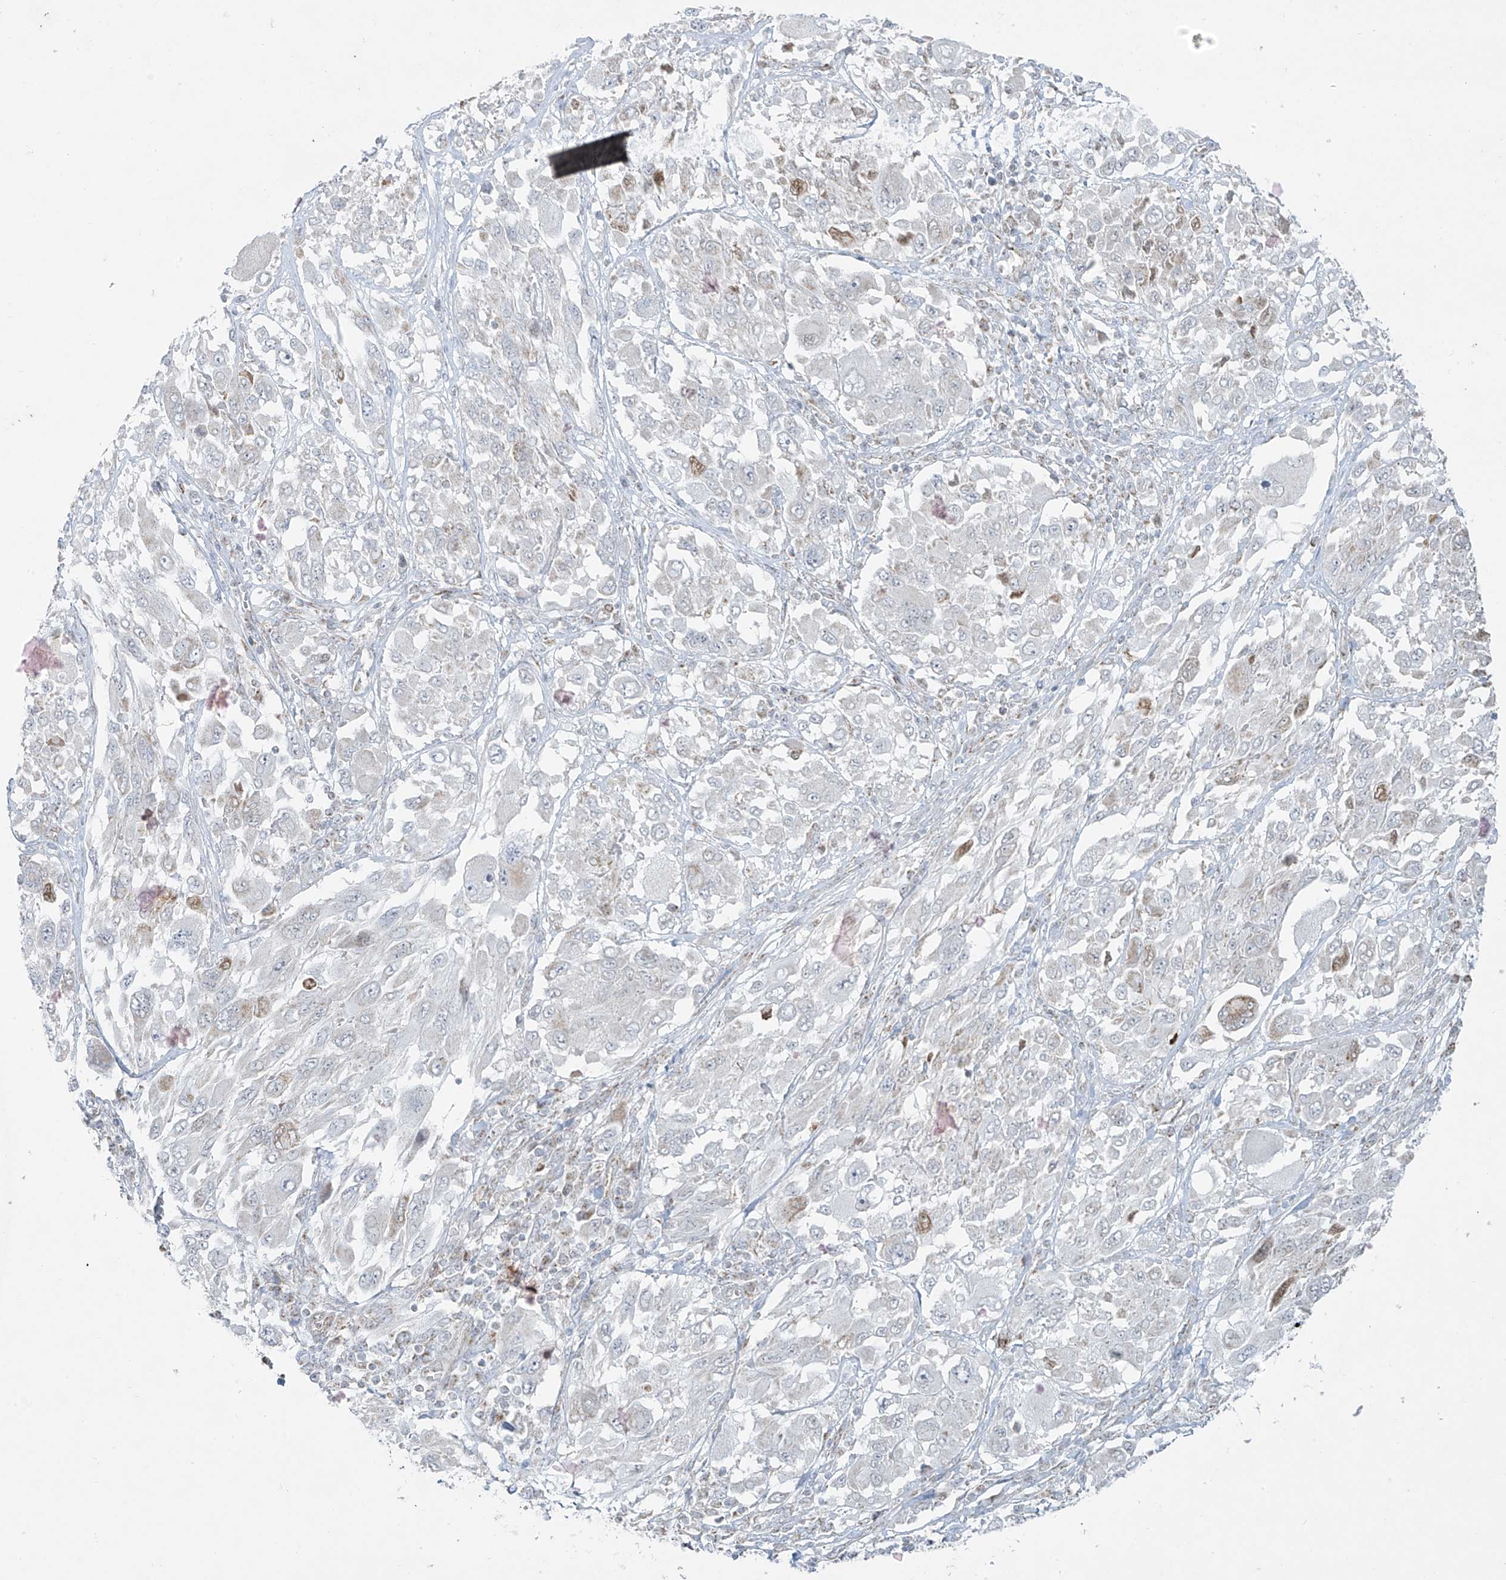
{"staining": {"intensity": "negative", "quantity": "none", "location": "none"}, "tissue": "melanoma", "cell_type": "Tumor cells", "image_type": "cancer", "snomed": [{"axis": "morphology", "description": "Malignant melanoma, NOS"}, {"axis": "topography", "description": "Skin"}], "caption": "Immunohistochemical staining of malignant melanoma demonstrates no significant expression in tumor cells. (Immunohistochemistry (ihc), brightfield microscopy, high magnification).", "gene": "SMDT1", "patient": {"sex": "female", "age": 91}}